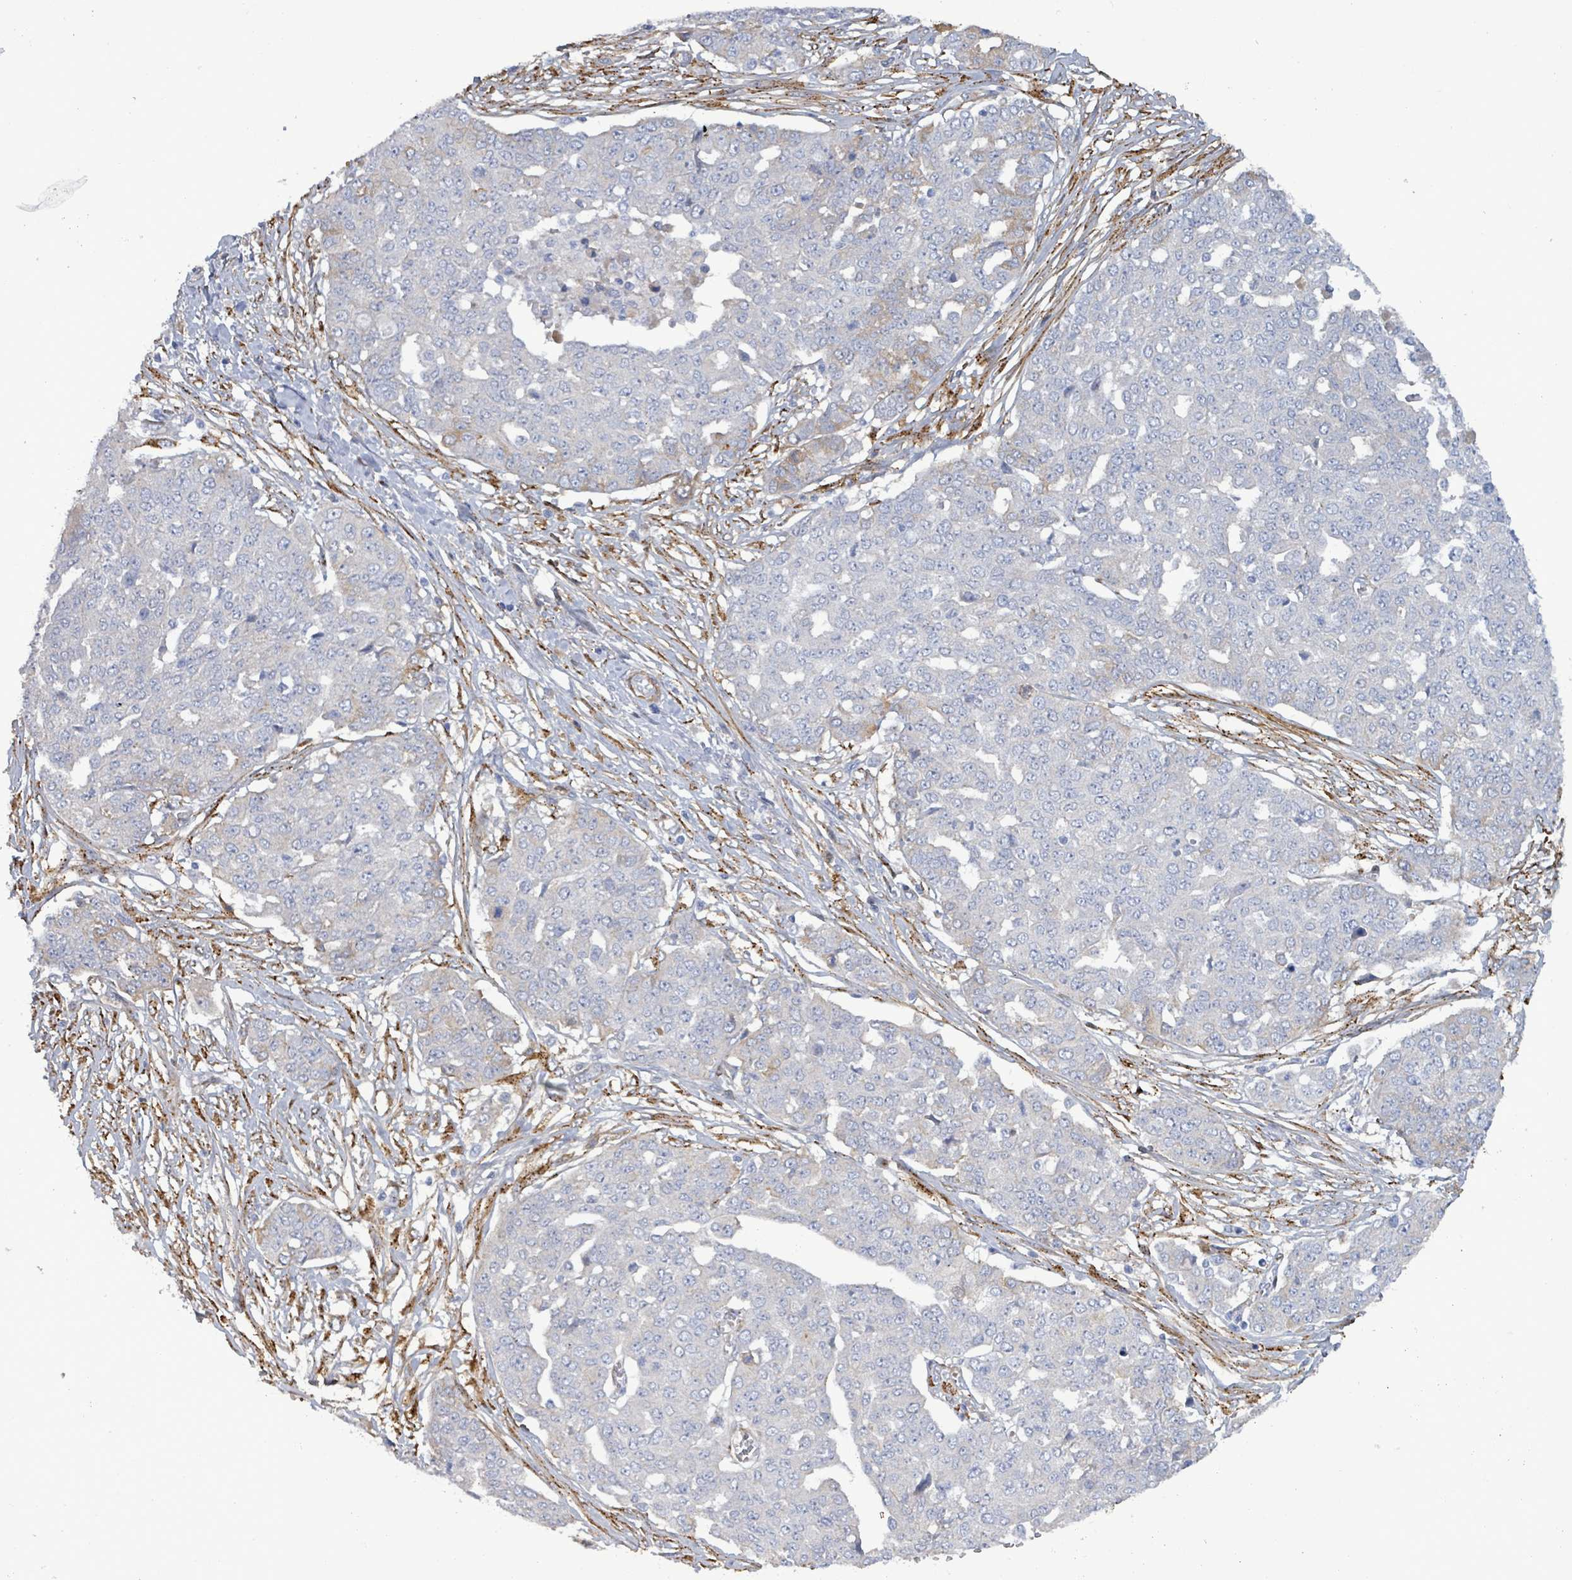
{"staining": {"intensity": "negative", "quantity": "none", "location": "none"}, "tissue": "ovarian cancer", "cell_type": "Tumor cells", "image_type": "cancer", "snomed": [{"axis": "morphology", "description": "Cystadenocarcinoma, serous, NOS"}, {"axis": "topography", "description": "Soft tissue"}, {"axis": "topography", "description": "Ovary"}], "caption": "Serous cystadenocarcinoma (ovarian) was stained to show a protein in brown. There is no significant positivity in tumor cells. (DAB immunohistochemistry (IHC), high magnification).", "gene": "DMRTC1B", "patient": {"sex": "female", "age": 57}}